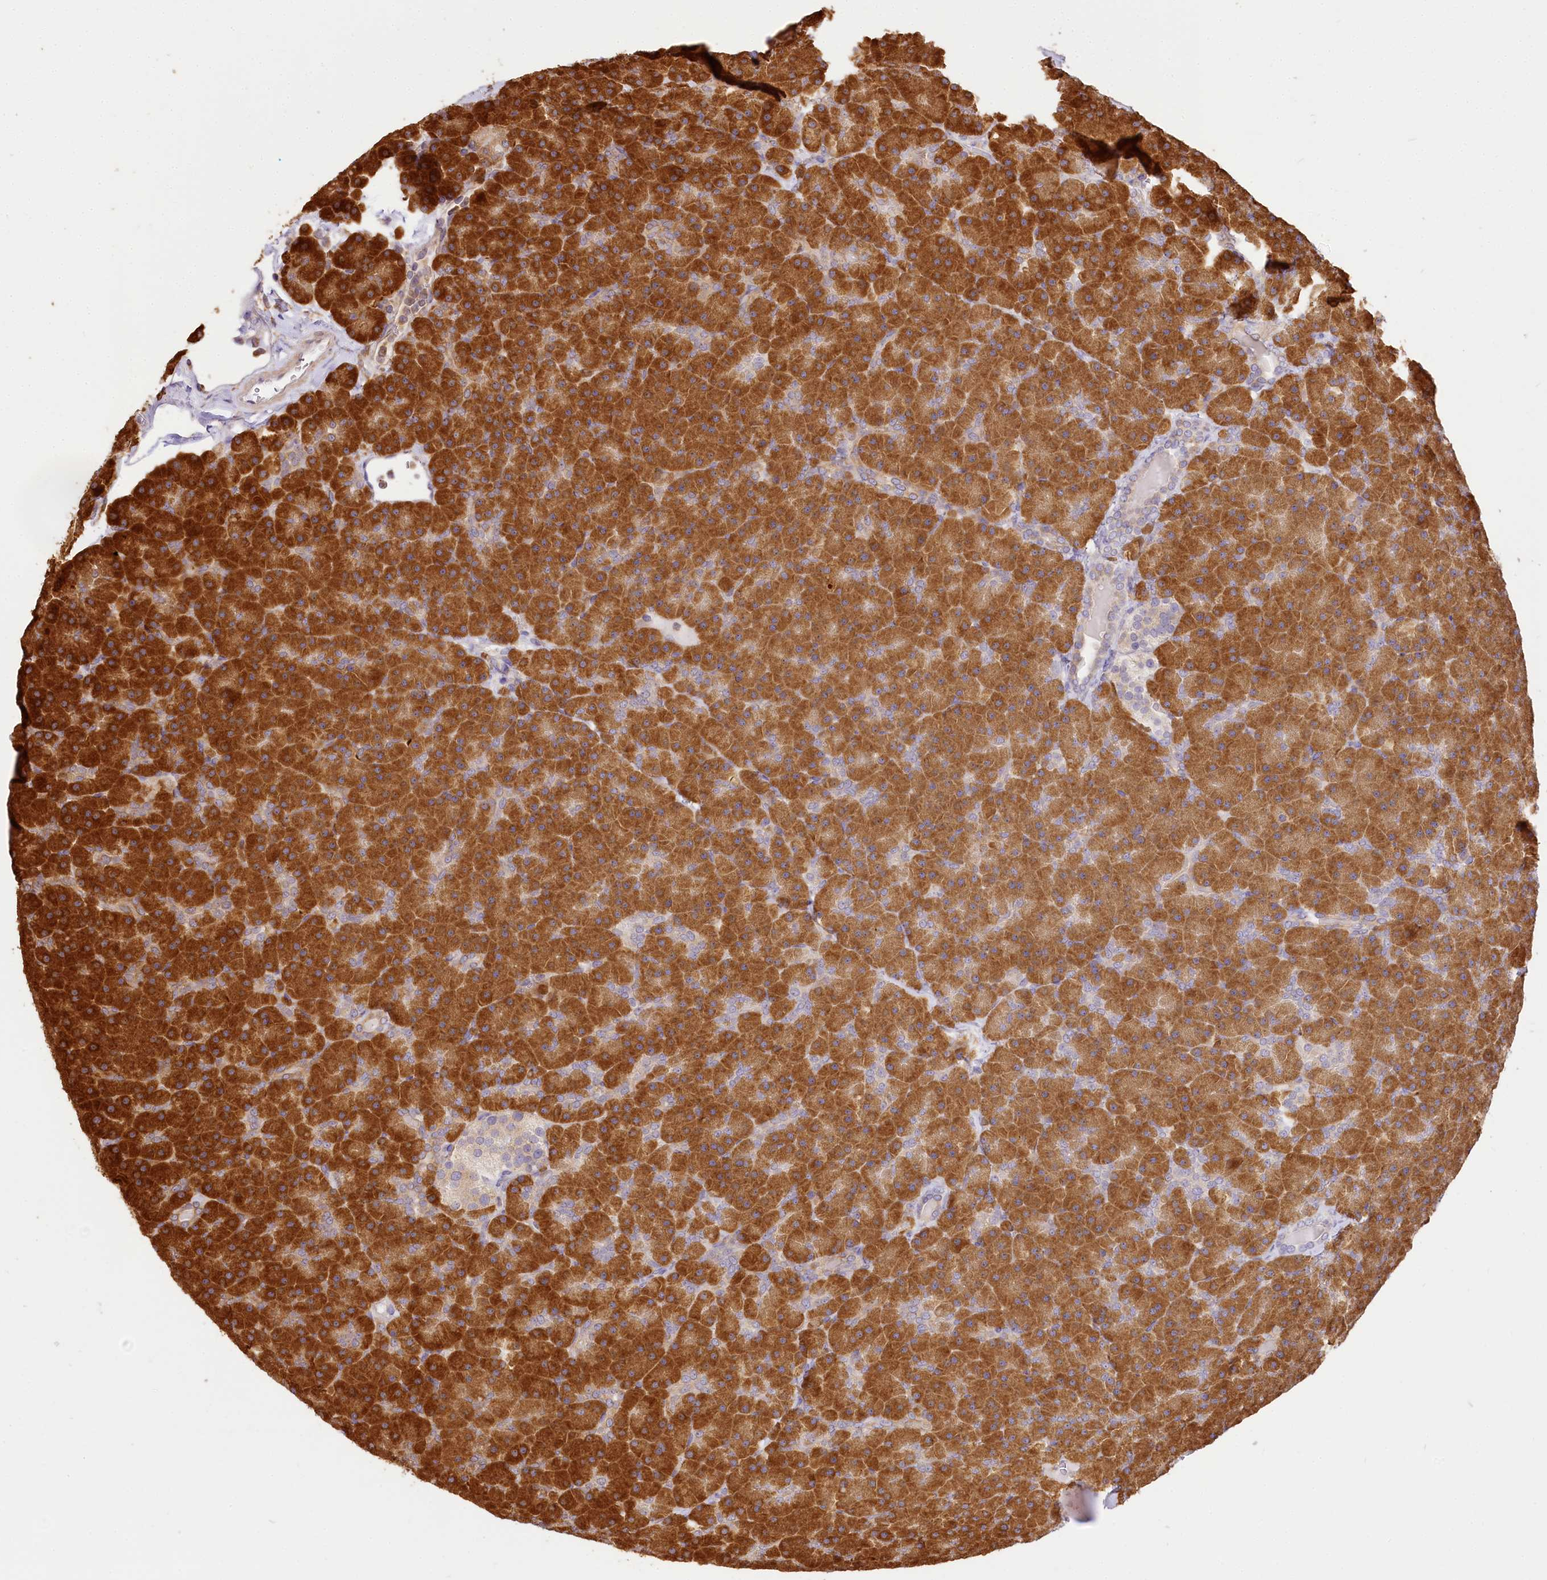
{"staining": {"intensity": "strong", "quantity": ">75%", "location": "cytoplasmic/membranous"}, "tissue": "pancreas", "cell_type": "Exocrine glandular cells", "image_type": "normal", "snomed": [{"axis": "morphology", "description": "Normal tissue, NOS"}, {"axis": "topography", "description": "Pancreas"}], "caption": "Normal pancreas reveals strong cytoplasmic/membranous expression in about >75% of exocrine glandular cells, visualized by immunohistochemistry.", "gene": "PPIP5K2", "patient": {"sex": "male", "age": 36}}